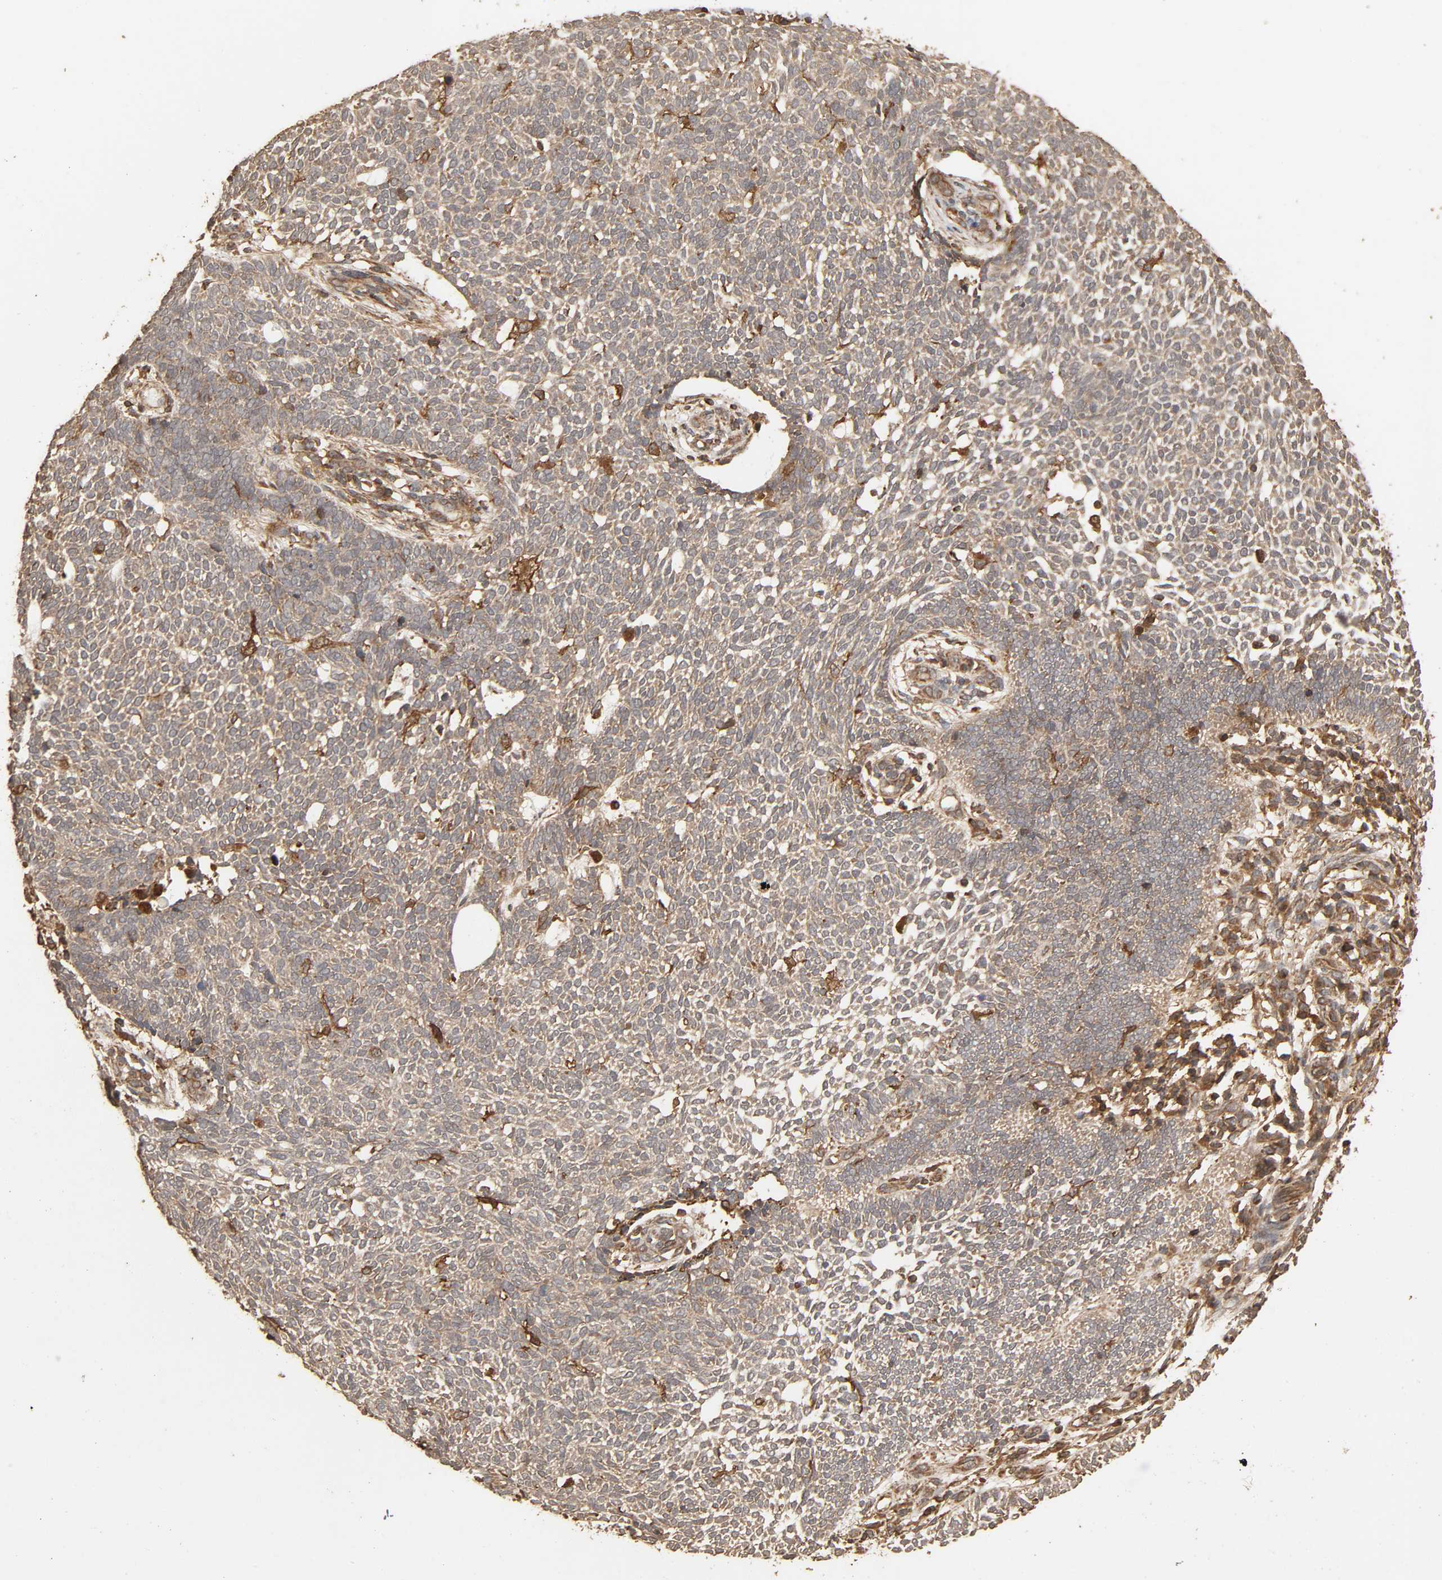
{"staining": {"intensity": "weak", "quantity": ">75%", "location": "cytoplasmic/membranous"}, "tissue": "skin cancer", "cell_type": "Tumor cells", "image_type": "cancer", "snomed": [{"axis": "morphology", "description": "Normal tissue, NOS"}, {"axis": "morphology", "description": "Basal cell carcinoma"}, {"axis": "topography", "description": "Skin"}], "caption": "DAB (3,3'-diaminobenzidine) immunohistochemical staining of human skin cancer displays weak cytoplasmic/membranous protein expression in about >75% of tumor cells. Nuclei are stained in blue.", "gene": "RPS6KA6", "patient": {"sex": "male", "age": 87}}